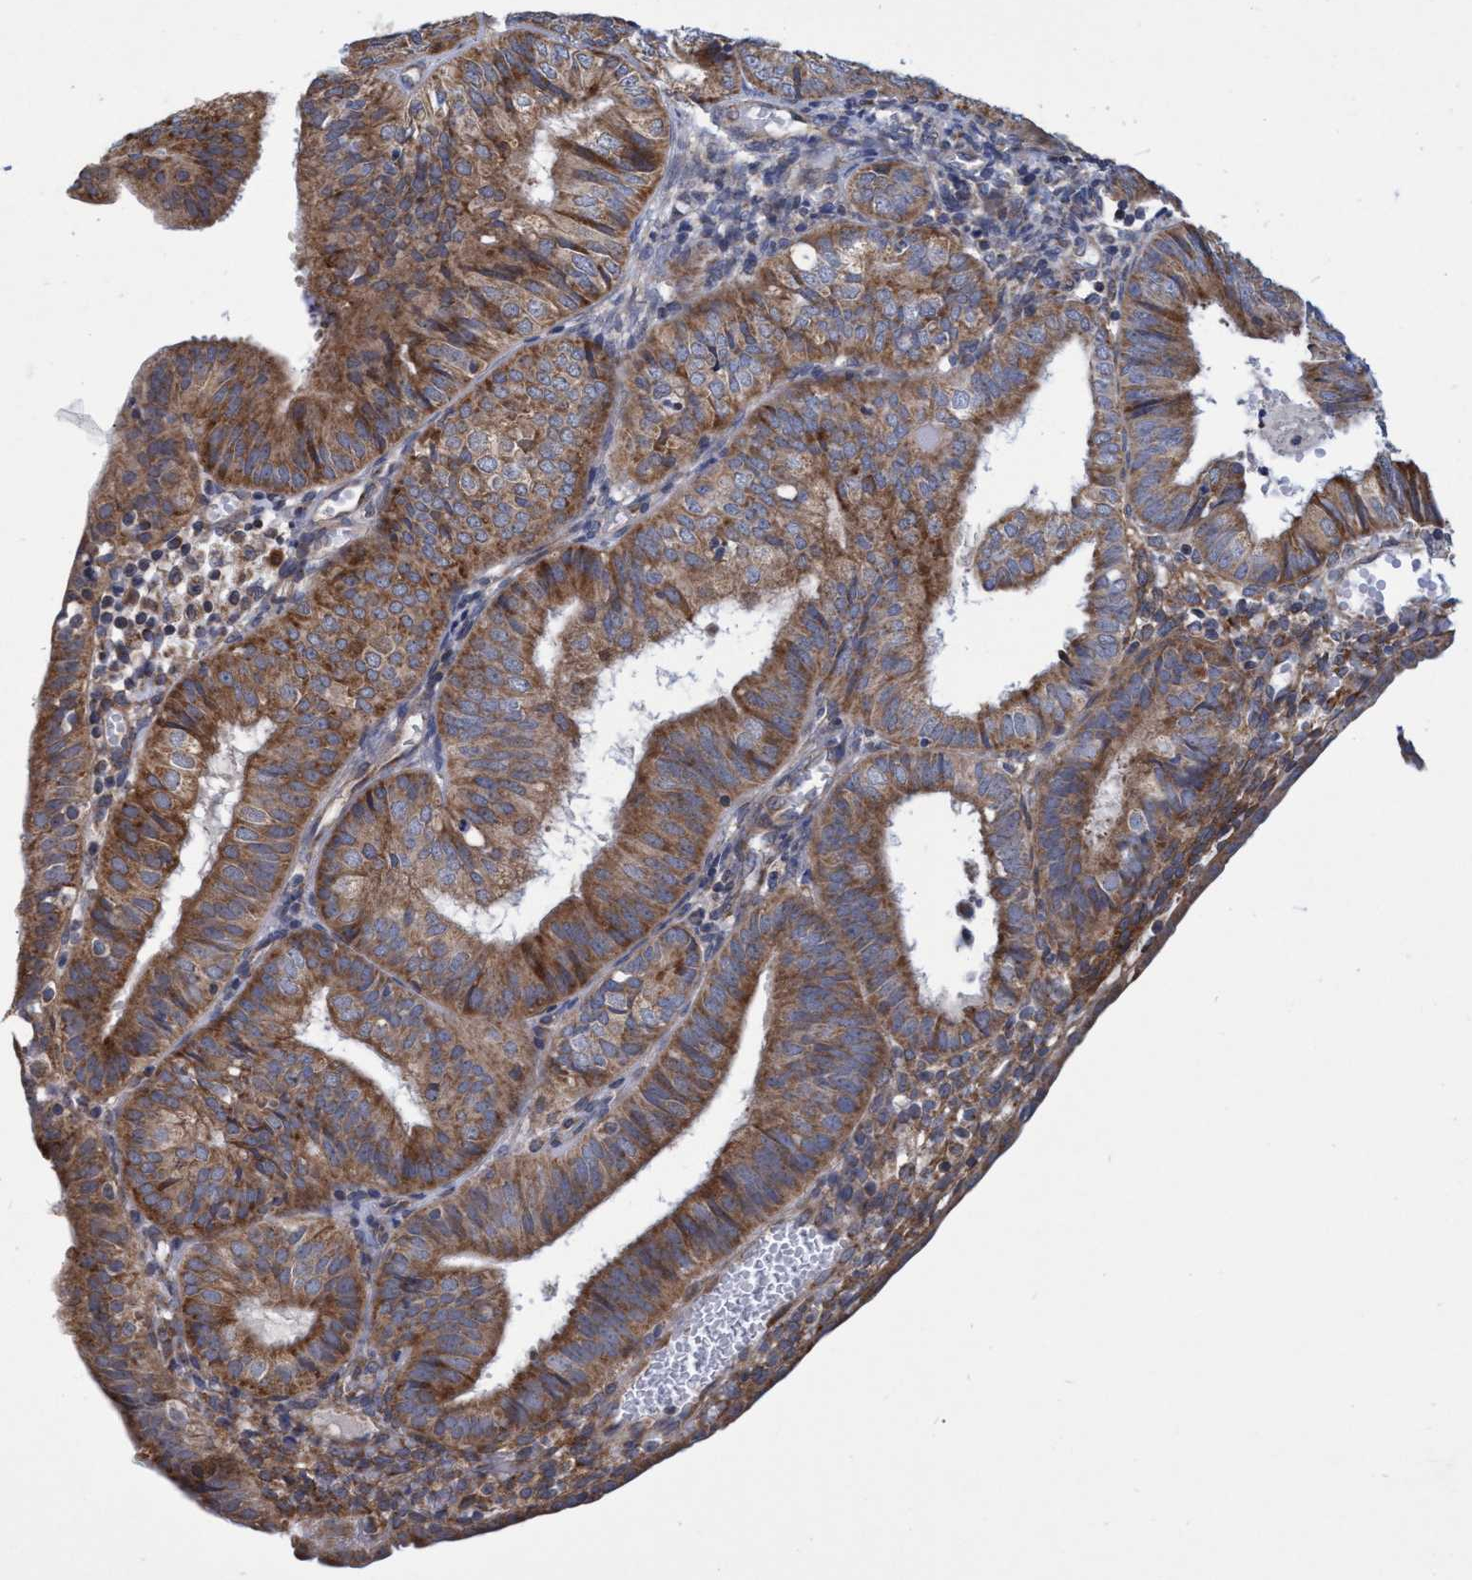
{"staining": {"intensity": "moderate", "quantity": ">75%", "location": "cytoplasmic/membranous"}, "tissue": "endometrial cancer", "cell_type": "Tumor cells", "image_type": "cancer", "snomed": [{"axis": "morphology", "description": "Adenocarcinoma, NOS"}, {"axis": "topography", "description": "Endometrium"}], "caption": "Protein staining by immunohistochemistry (IHC) shows moderate cytoplasmic/membranous expression in approximately >75% of tumor cells in adenocarcinoma (endometrial).", "gene": "NAT16", "patient": {"sex": "female", "age": 58}}